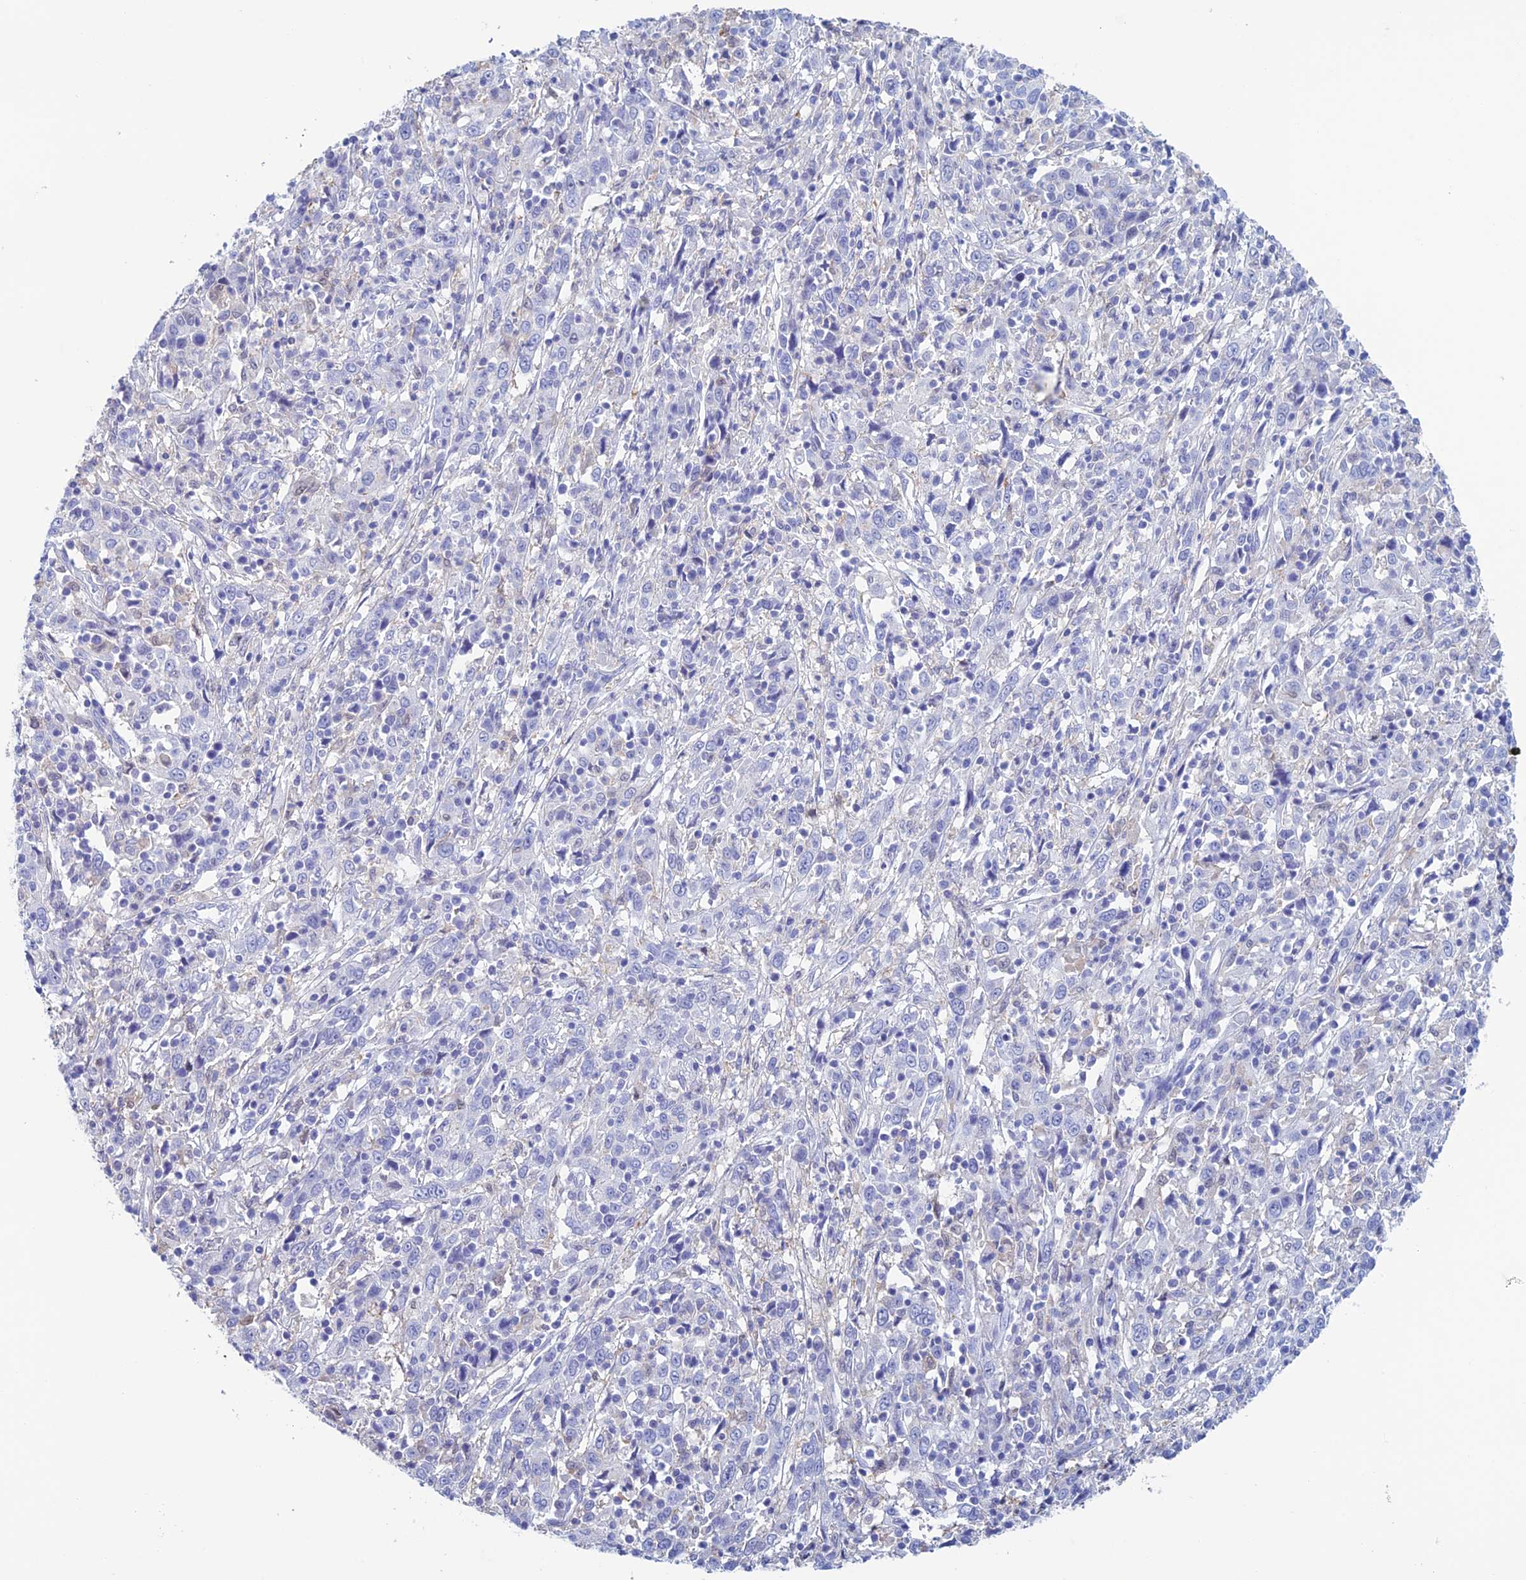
{"staining": {"intensity": "negative", "quantity": "none", "location": "none"}, "tissue": "cervical cancer", "cell_type": "Tumor cells", "image_type": "cancer", "snomed": [{"axis": "morphology", "description": "Squamous cell carcinoma, NOS"}, {"axis": "topography", "description": "Cervix"}], "caption": "Tumor cells show no significant expression in squamous cell carcinoma (cervical).", "gene": "KCNK17", "patient": {"sex": "female", "age": 46}}